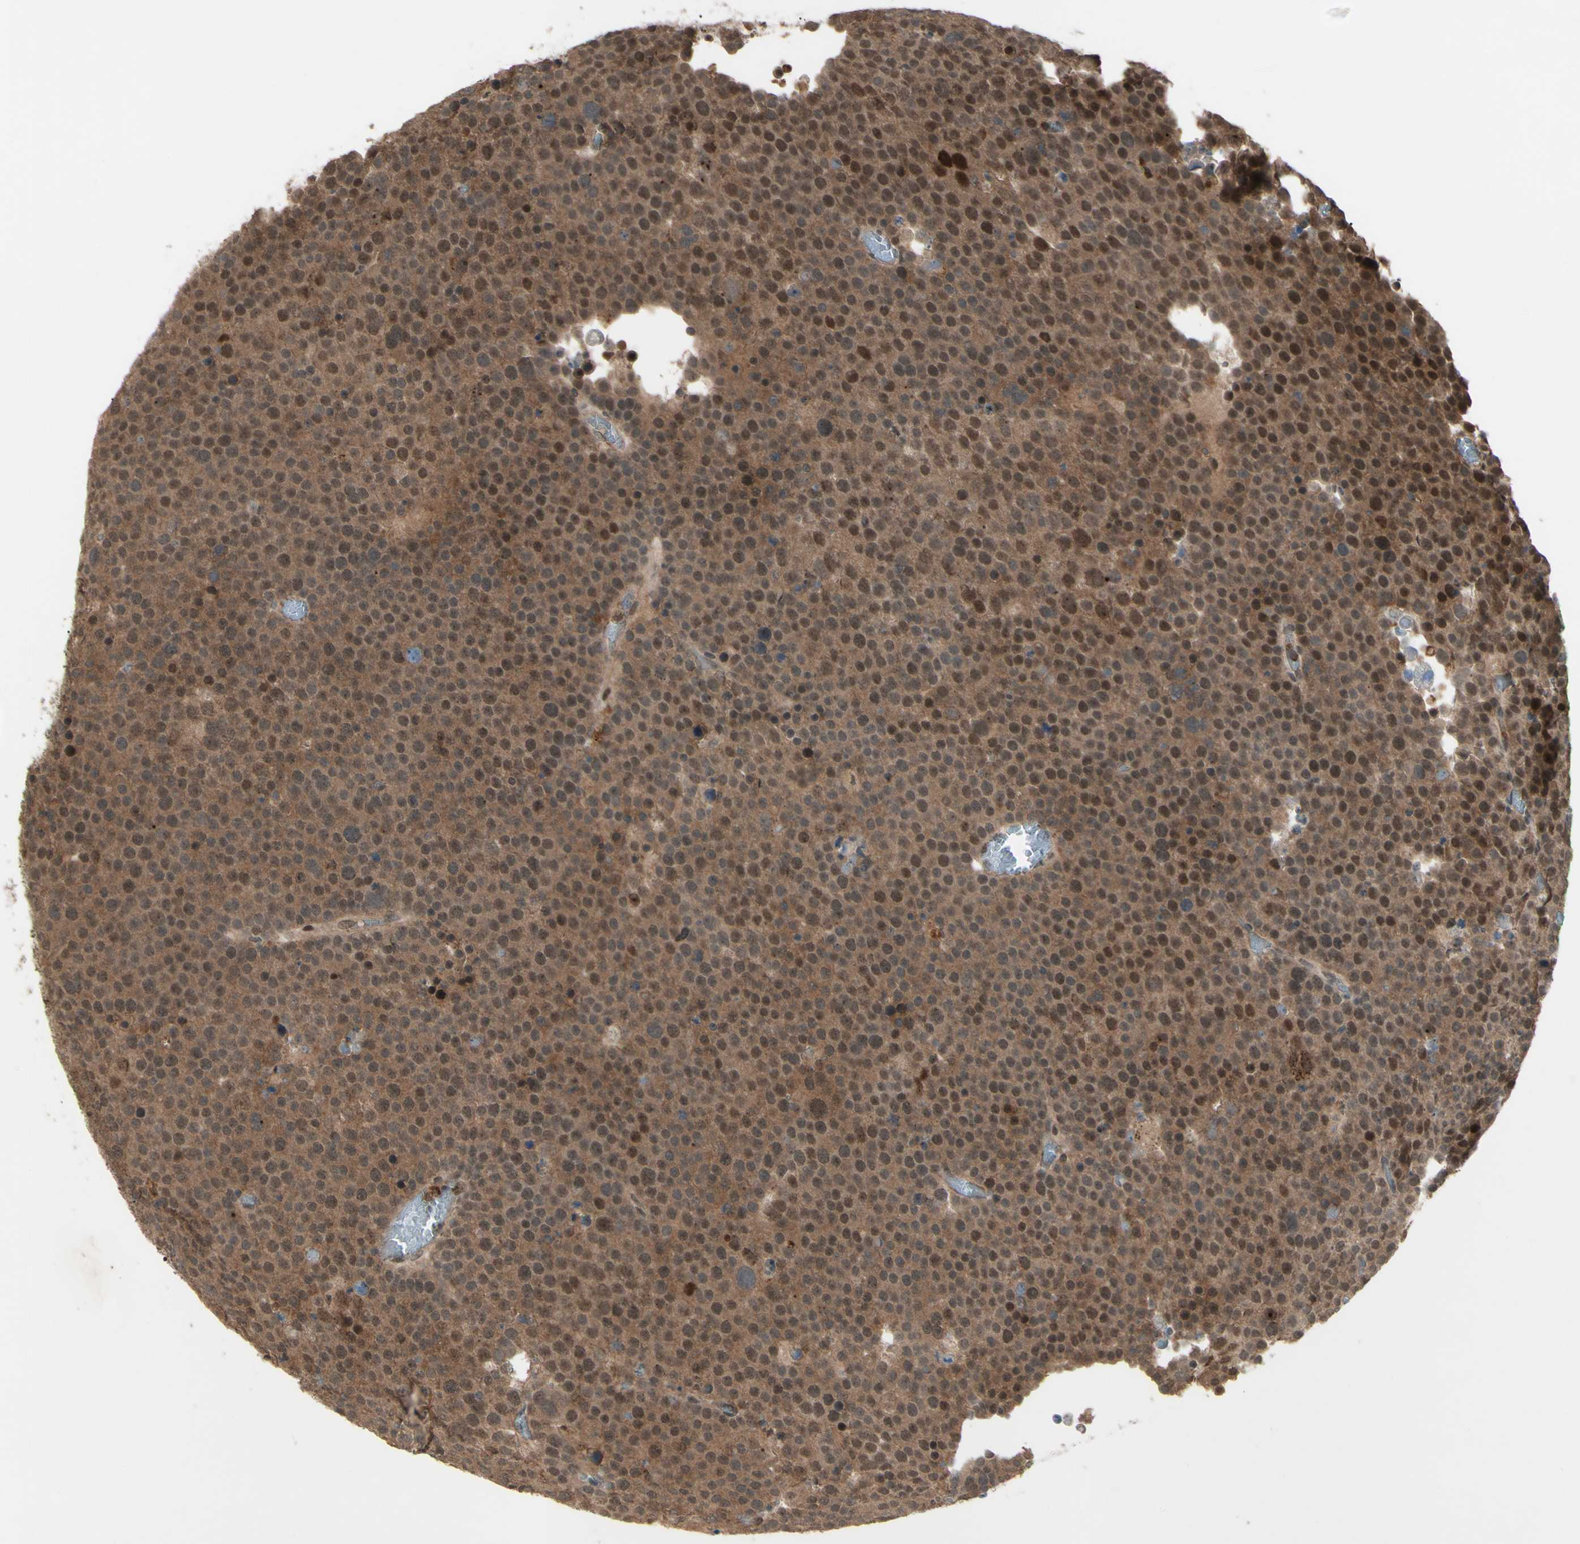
{"staining": {"intensity": "moderate", "quantity": ">75%", "location": "cytoplasmic/membranous,nuclear"}, "tissue": "testis cancer", "cell_type": "Tumor cells", "image_type": "cancer", "snomed": [{"axis": "morphology", "description": "Seminoma, NOS"}, {"axis": "topography", "description": "Testis"}], "caption": "The histopathology image displays staining of seminoma (testis), revealing moderate cytoplasmic/membranous and nuclear protein positivity (brown color) within tumor cells.", "gene": "MLF2", "patient": {"sex": "male", "age": 71}}